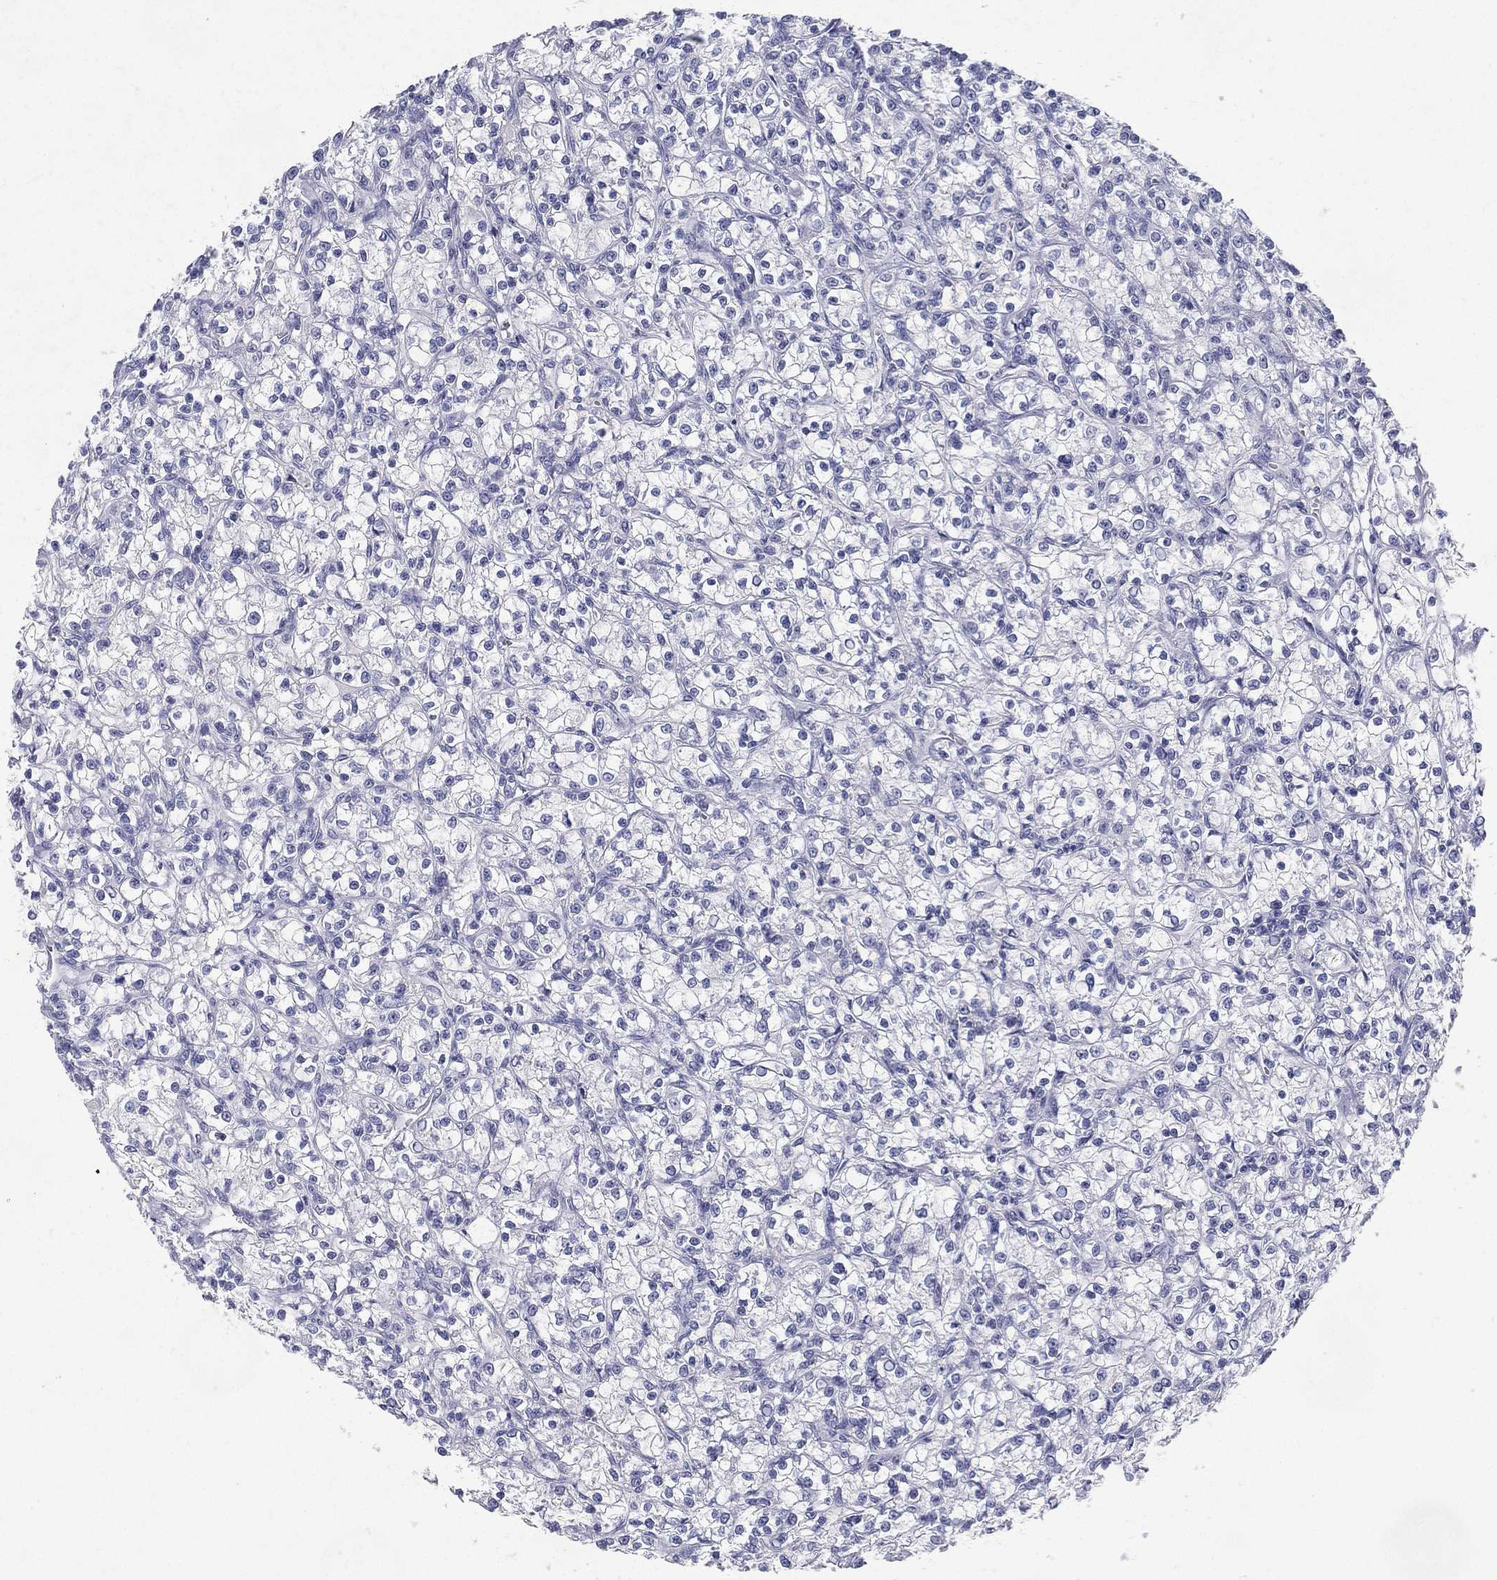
{"staining": {"intensity": "negative", "quantity": "none", "location": "none"}, "tissue": "renal cancer", "cell_type": "Tumor cells", "image_type": "cancer", "snomed": [{"axis": "morphology", "description": "Adenocarcinoma, NOS"}, {"axis": "topography", "description": "Kidney"}], "caption": "DAB (3,3'-diaminobenzidine) immunohistochemical staining of human renal cancer (adenocarcinoma) displays no significant positivity in tumor cells.", "gene": "RGS13", "patient": {"sex": "female", "age": 59}}